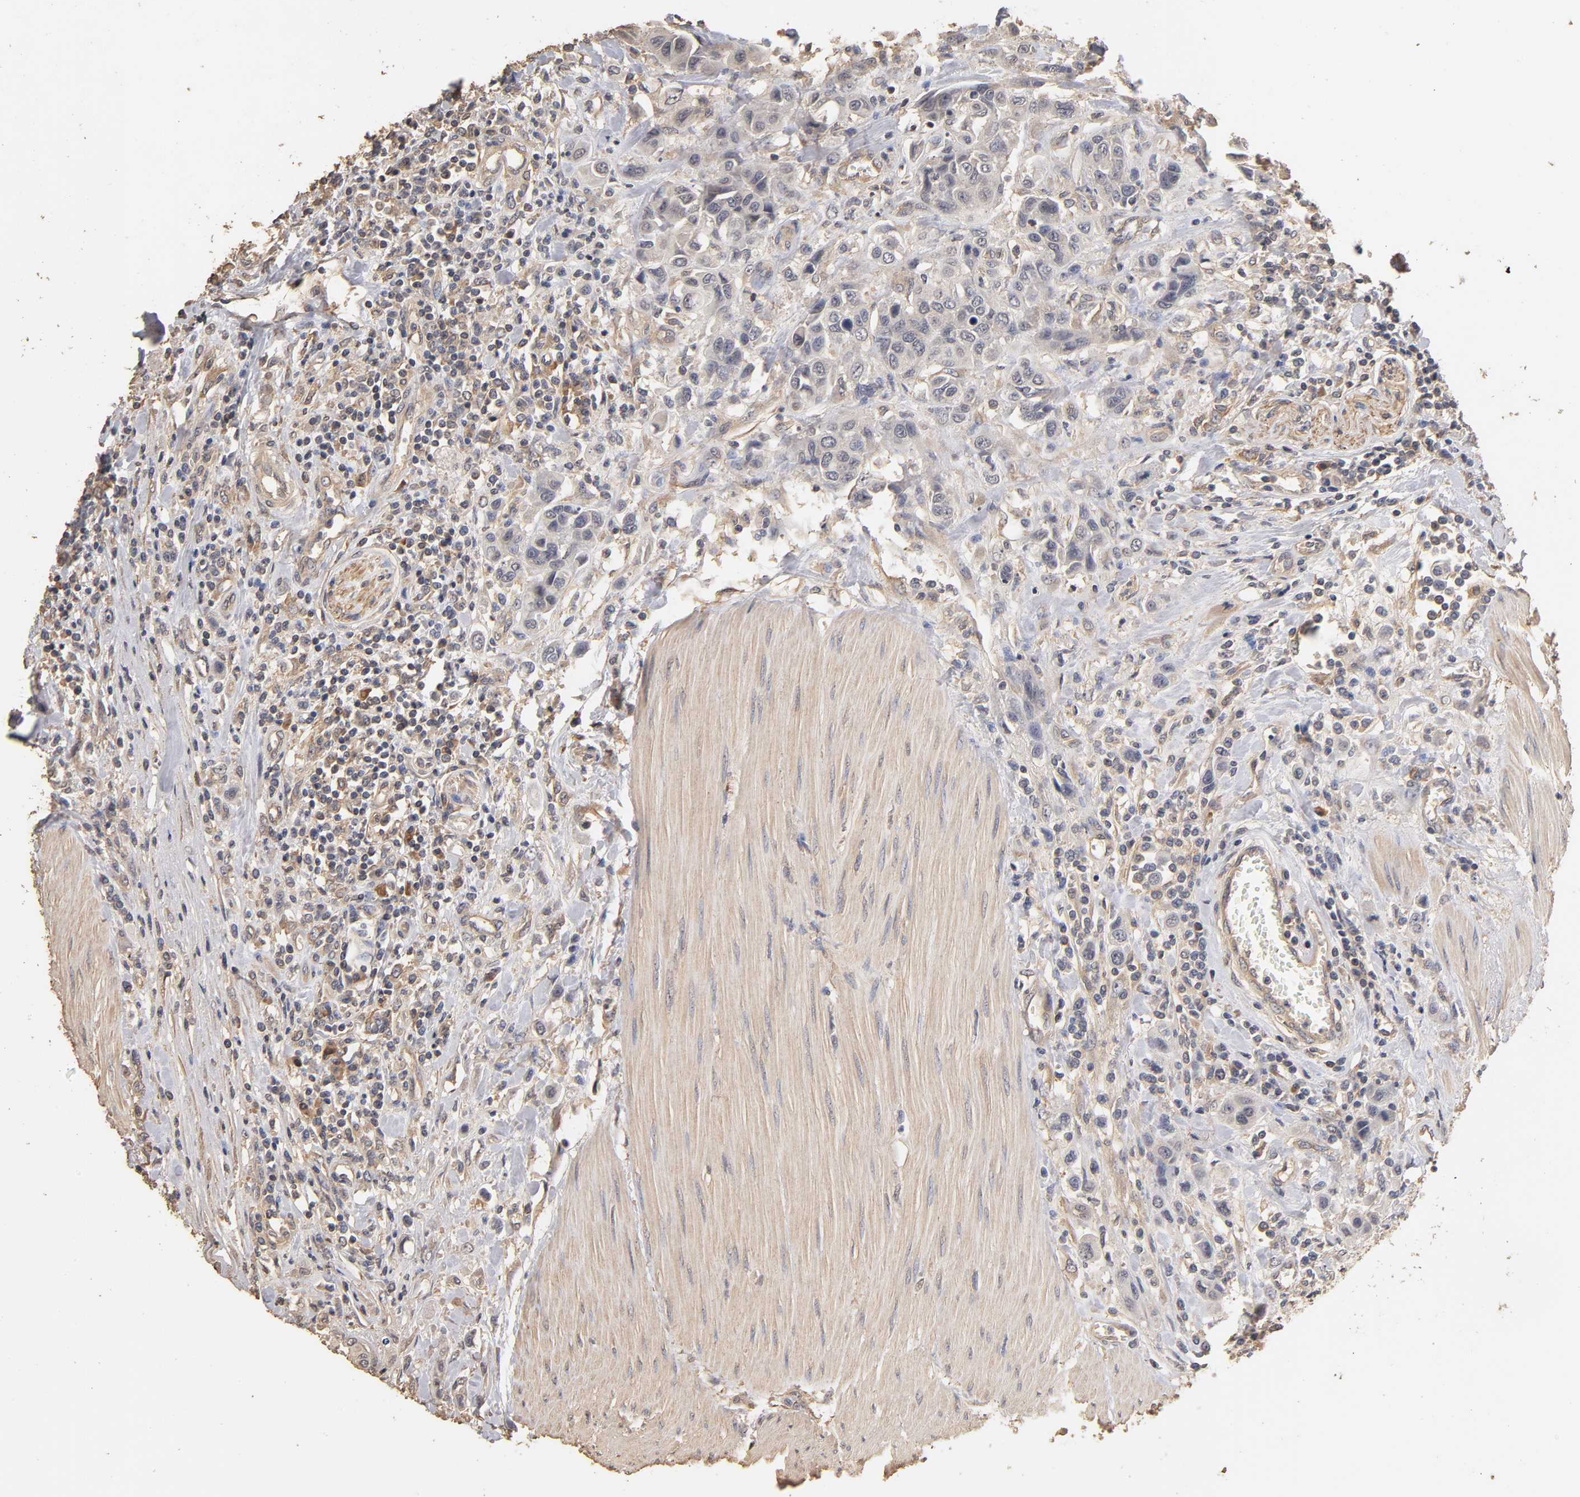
{"staining": {"intensity": "negative", "quantity": "none", "location": "none"}, "tissue": "urothelial cancer", "cell_type": "Tumor cells", "image_type": "cancer", "snomed": [{"axis": "morphology", "description": "Urothelial carcinoma, High grade"}, {"axis": "topography", "description": "Urinary bladder"}], "caption": "DAB (3,3'-diaminobenzidine) immunohistochemical staining of urothelial cancer demonstrates no significant staining in tumor cells.", "gene": "VSIG4", "patient": {"sex": "male", "age": 50}}